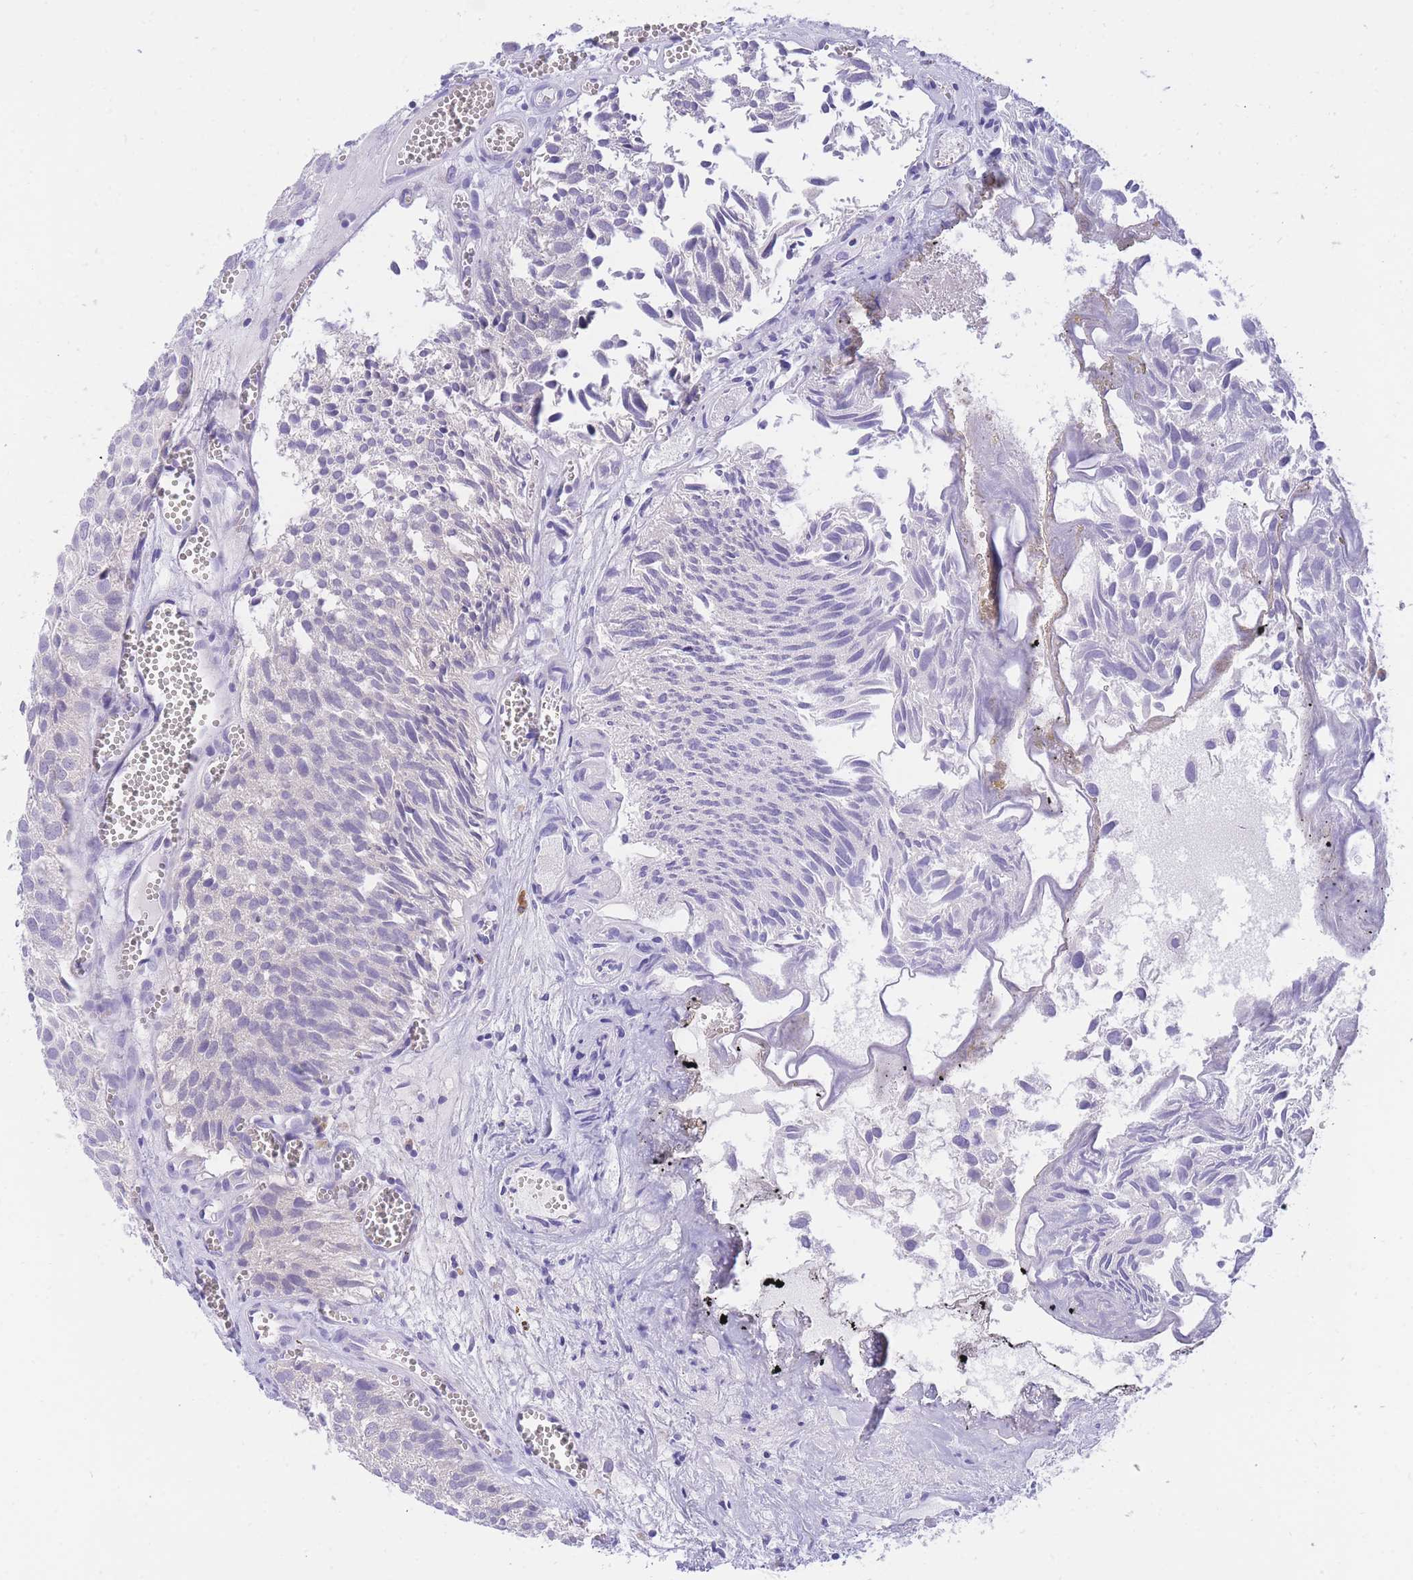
{"staining": {"intensity": "negative", "quantity": "none", "location": "none"}, "tissue": "urothelial cancer", "cell_type": "Tumor cells", "image_type": "cancer", "snomed": [{"axis": "morphology", "description": "Urothelial carcinoma, Low grade"}, {"axis": "topography", "description": "Urinary bladder"}], "caption": "Histopathology image shows no protein positivity in tumor cells of low-grade urothelial carcinoma tissue.", "gene": "SSUH2", "patient": {"sex": "male", "age": 88}}